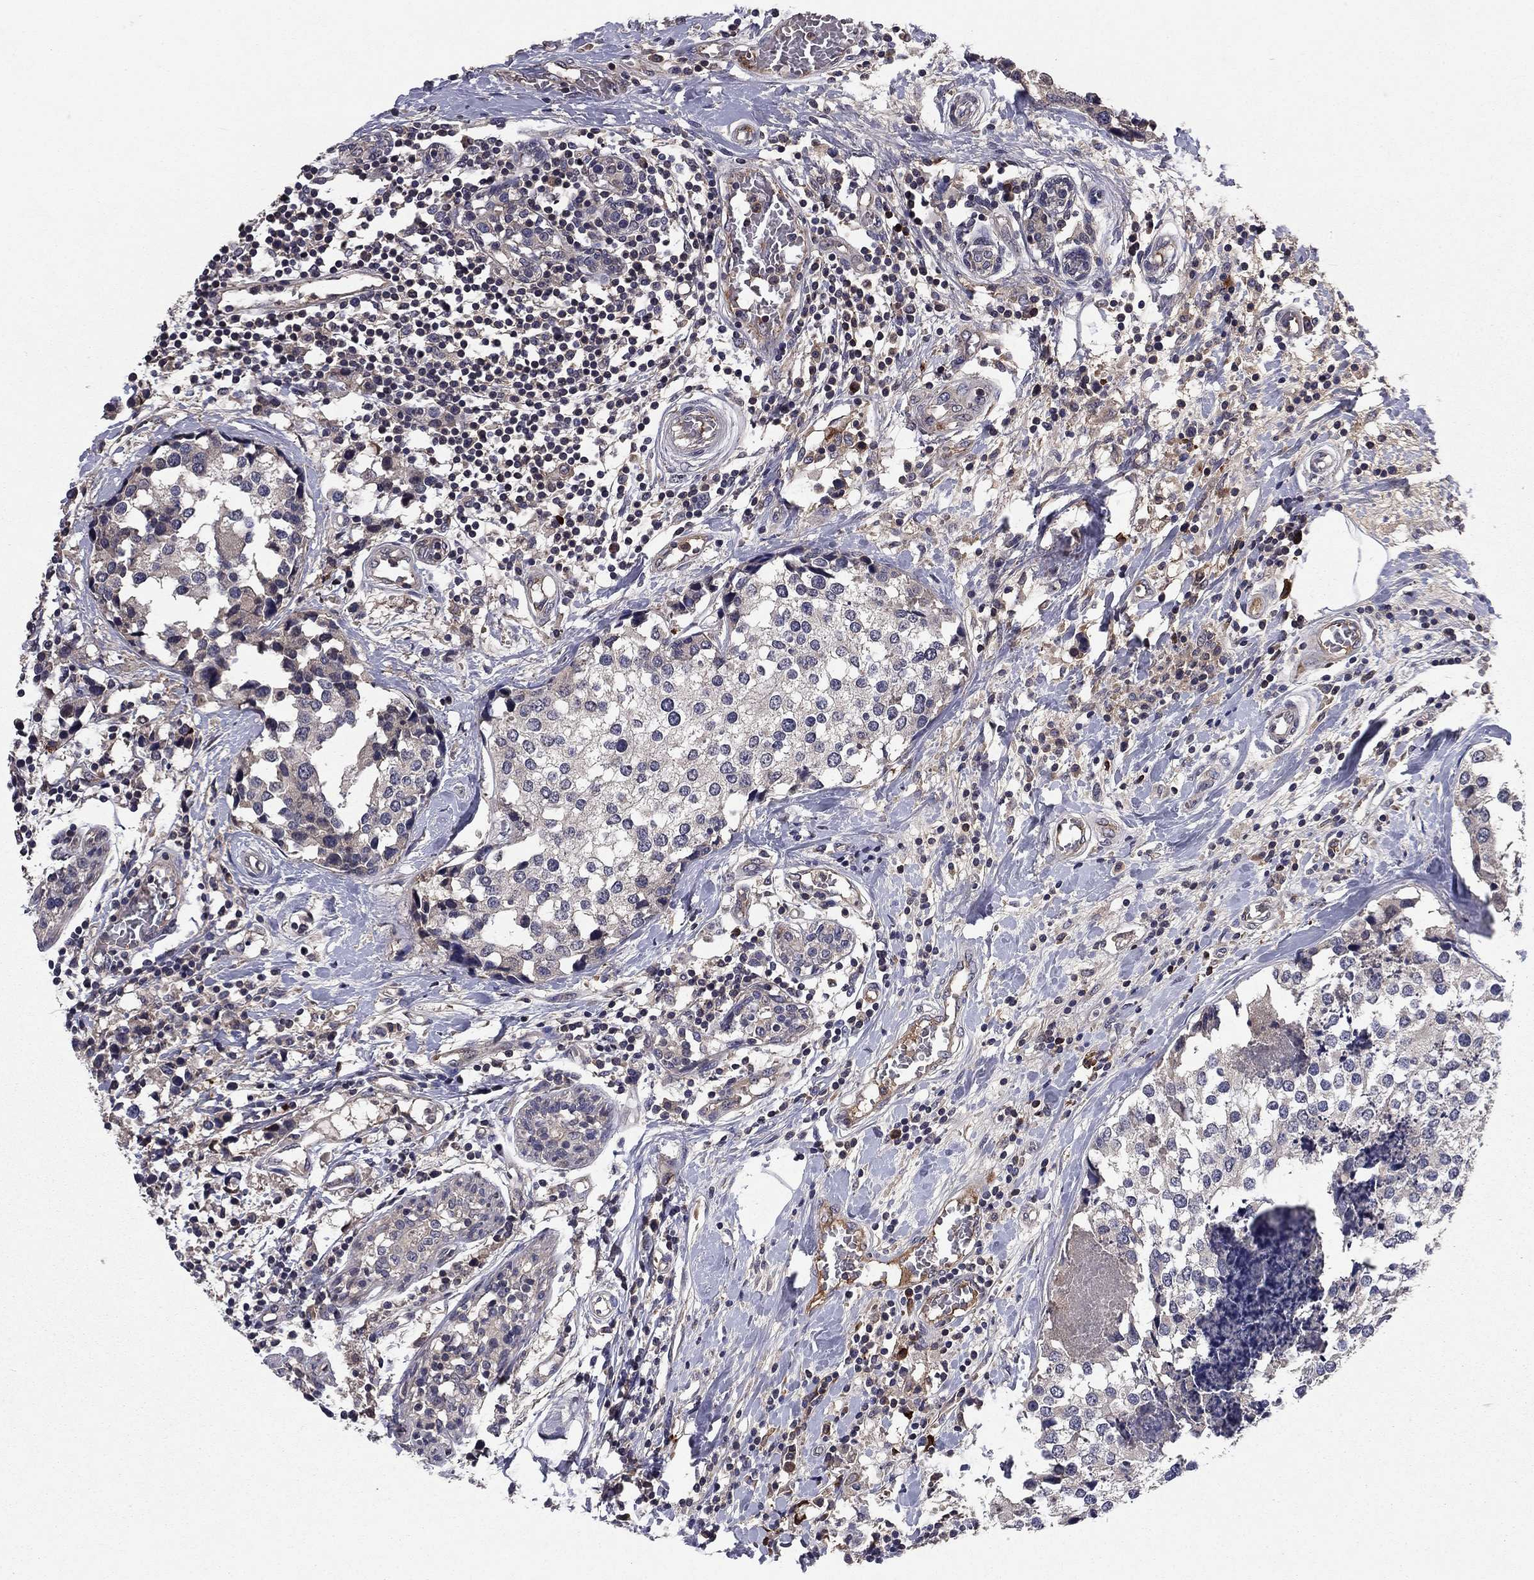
{"staining": {"intensity": "negative", "quantity": "none", "location": "none"}, "tissue": "breast cancer", "cell_type": "Tumor cells", "image_type": "cancer", "snomed": [{"axis": "morphology", "description": "Lobular carcinoma"}, {"axis": "topography", "description": "Breast"}], "caption": "Tumor cells are negative for protein expression in human lobular carcinoma (breast).", "gene": "PROS1", "patient": {"sex": "female", "age": 59}}